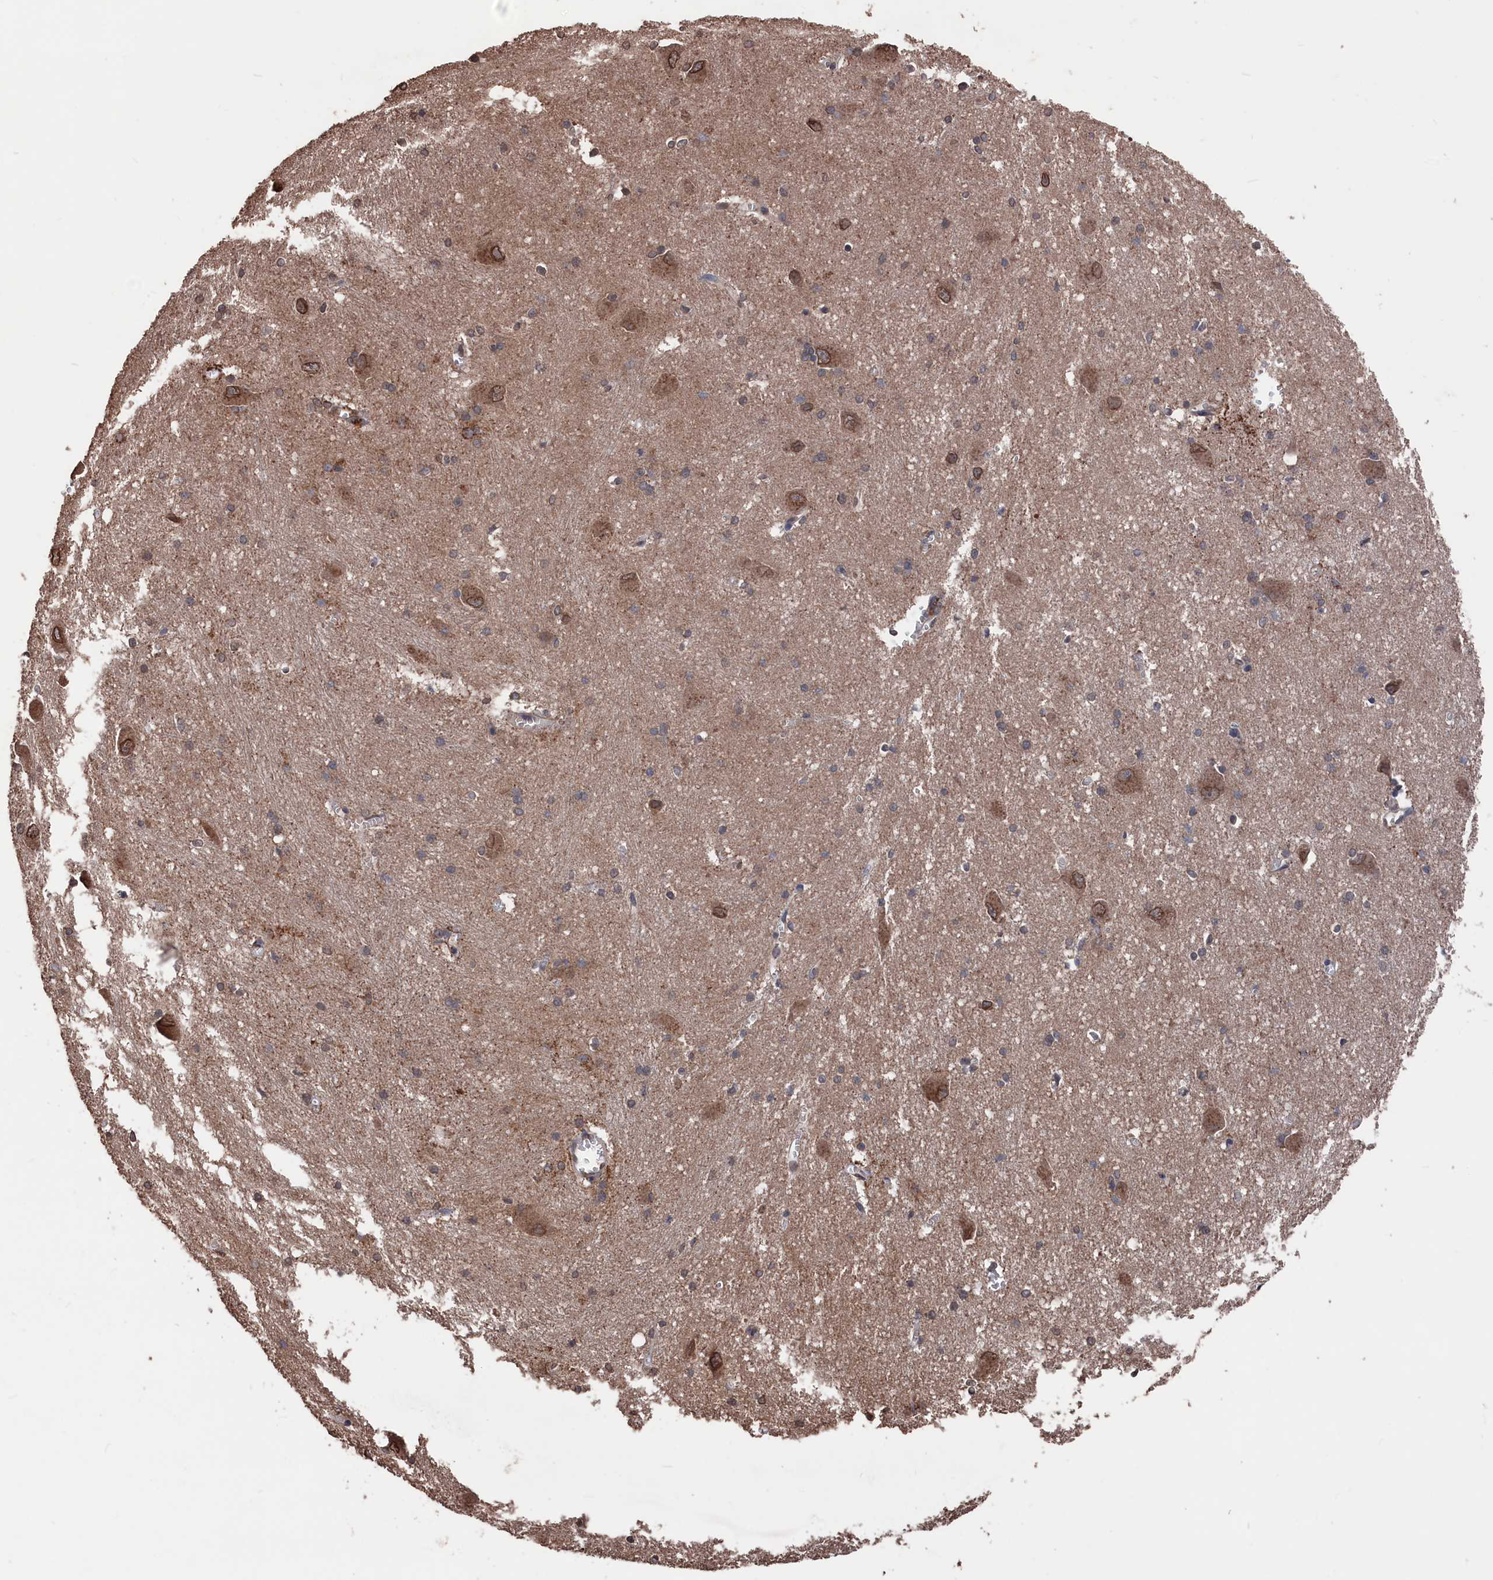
{"staining": {"intensity": "weak", "quantity": "25%-75%", "location": "cytoplasmic/membranous"}, "tissue": "caudate", "cell_type": "Glial cells", "image_type": "normal", "snomed": [{"axis": "morphology", "description": "Normal tissue, NOS"}, {"axis": "topography", "description": "Lateral ventricle wall"}], "caption": "Immunohistochemical staining of benign caudate demonstrates weak cytoplasmic/membranous protein staining in about 25%-75% of glial cells. (Brightfield microscopy of DAB IHC at high magnification).", "gene": "PDE12", "patient": {"sex": "male", "age": 37}}